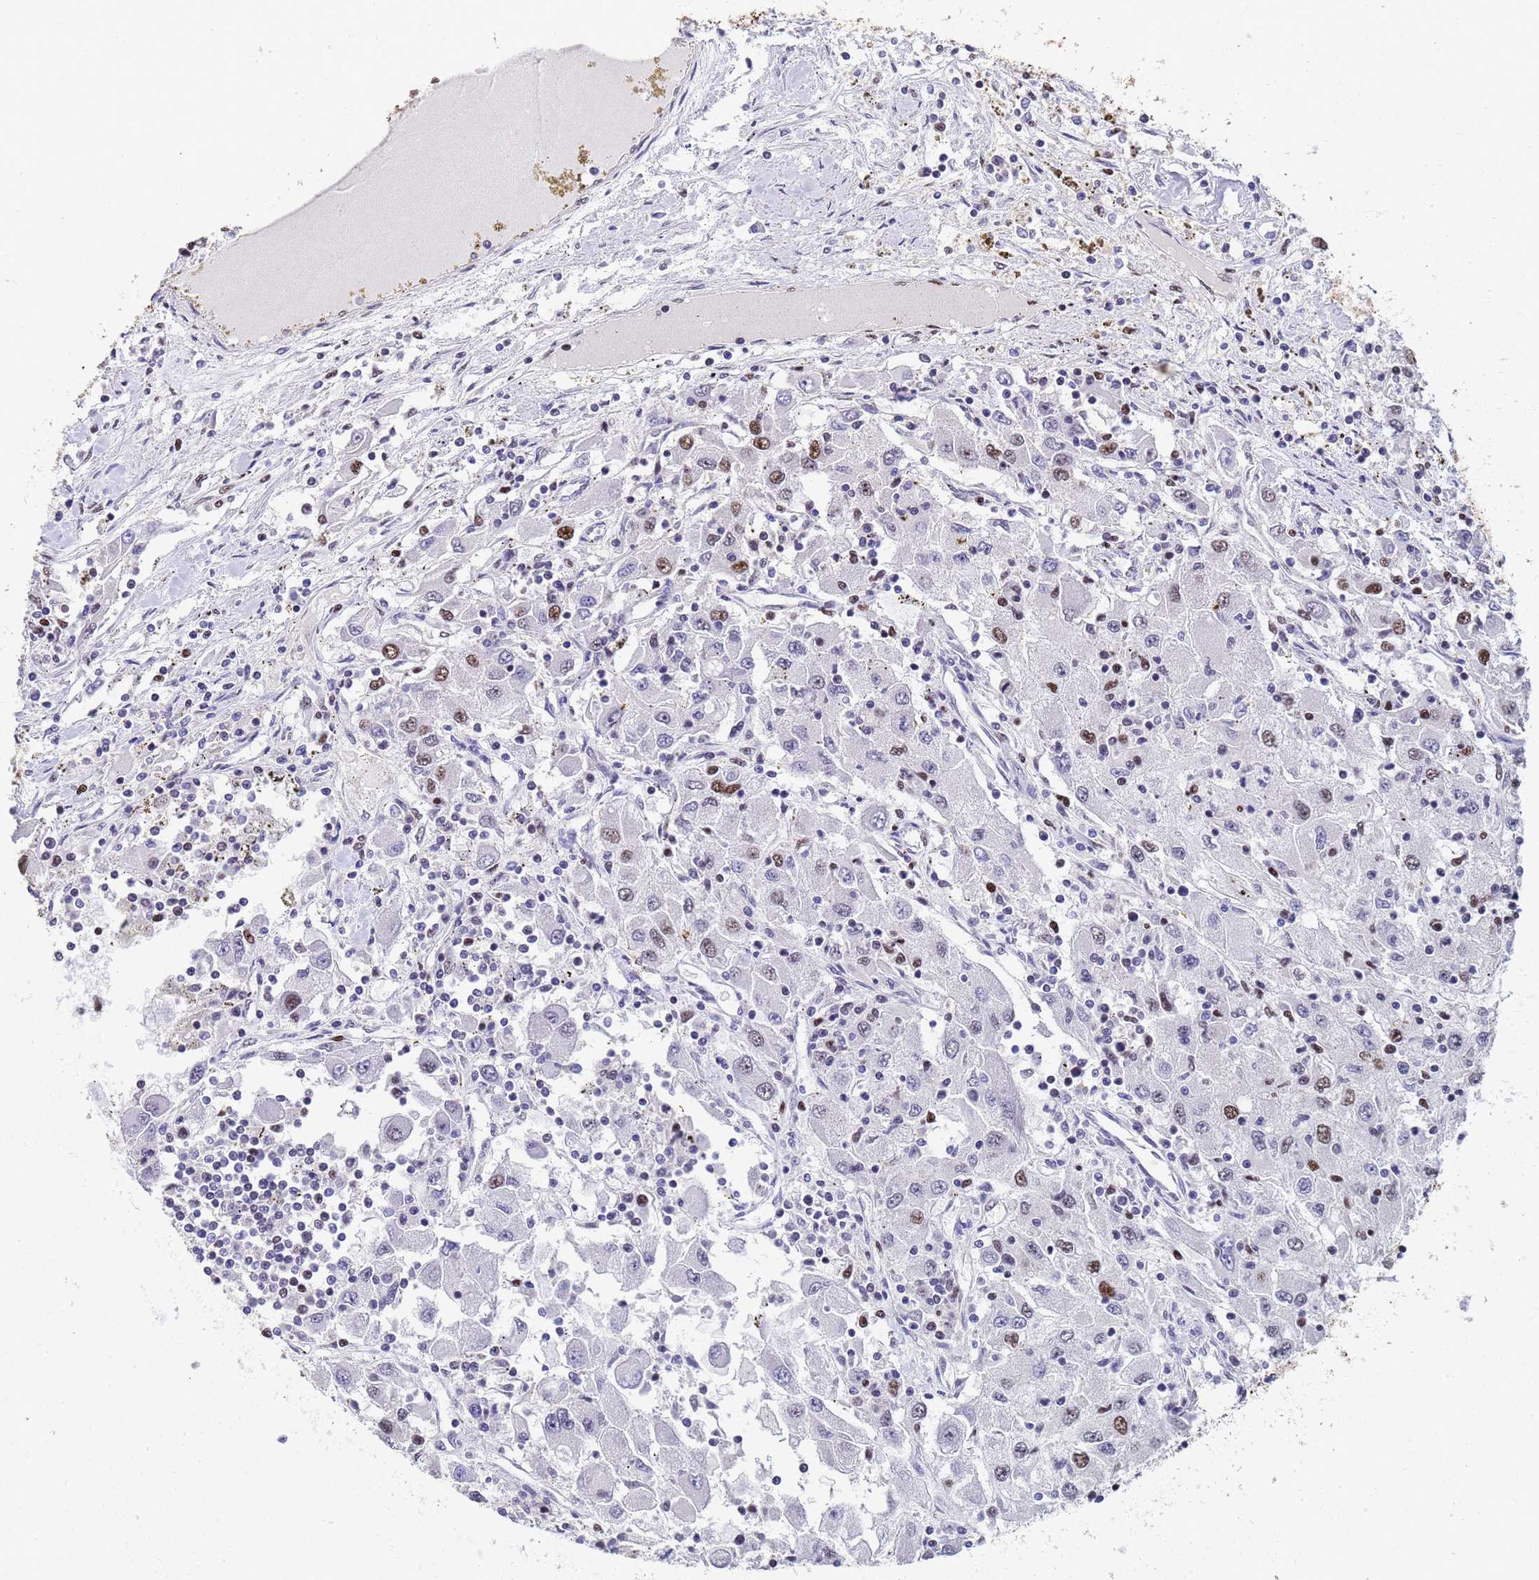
{"staining": {"intensity": "moderate", "quantity": "<25%", "location": "nuclear"}, "tissue": "renal cancer", "cell_type": "Tumor cells", "image_type": "cancer", "snomed": [{"axis": "morphology", "description": "Adenocarcinoma, NOS"}, {"axis": "topography", "description": "Kidney"}], "caption": "The photomicrograph shows immunohistochemical staining of renal adenocarcinoma. There is moderate nuclear positivity is present in about <25% of tumor cells.", "gene": "SF3B2", "patient": {"sex": "female", "age": 67}}